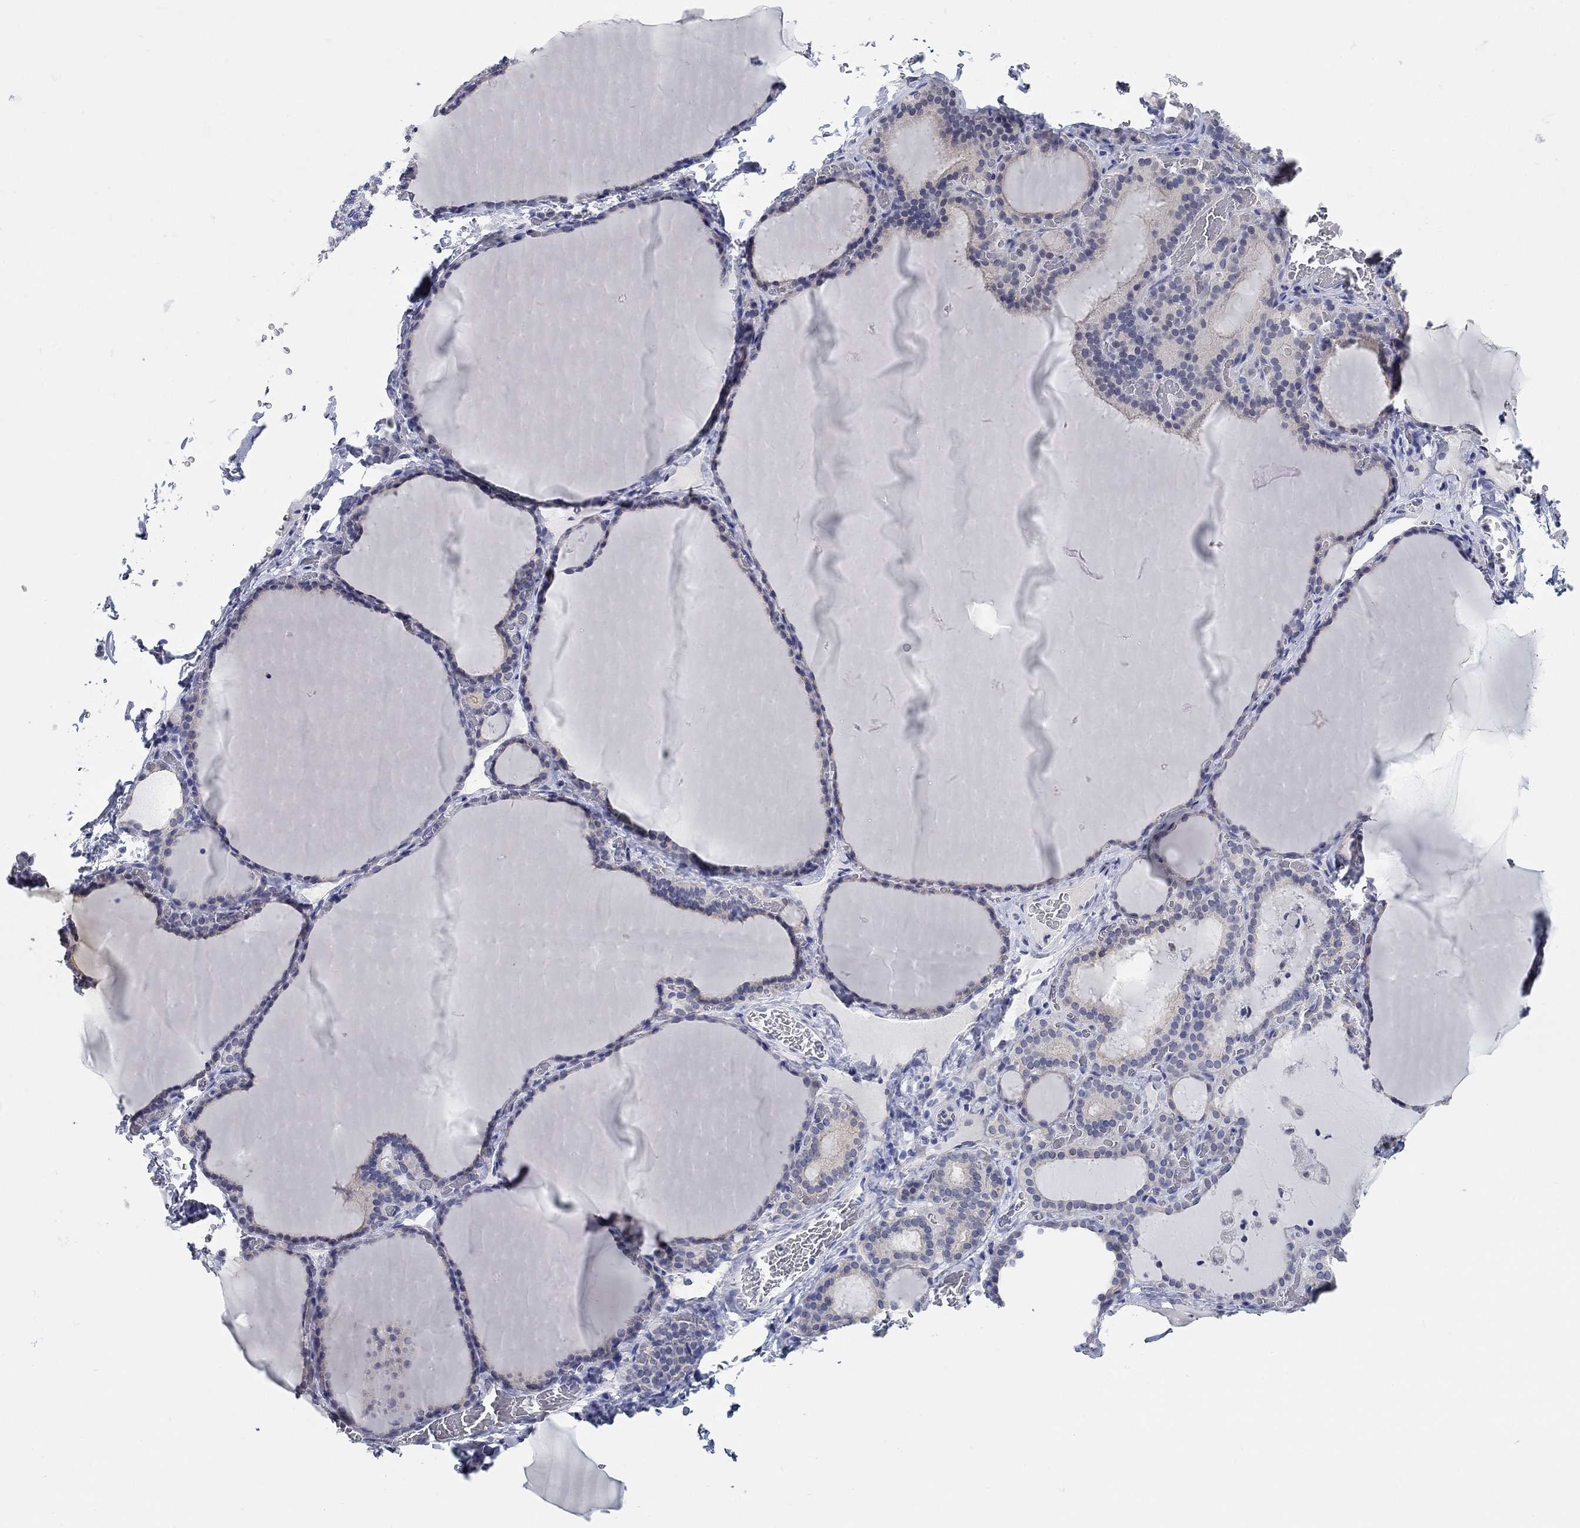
{"staining": {"intensity": "negative", "quantity": "none", "location": "none"}, "tissue": "thyroid gland", "cell_type": "Glandular cells", "image_type": "normal", "snomed": [{"axis": "morphology", "description": "Normal tissue, NOS"}, {"axis": "morphology", "description": "Hyperplasia, NOS"}, {"axis": "topography", "description": "Thyroid gland"}], "caption": "IHC micrograph of benign thyroid gland: human thyroid gland stained with DAB demonstrates no significant protein positivity in glandular cells. (Stains: DAB (3,3'-diaminobenzidine) IHC with hematoxylin counter stain, Microscopy: brightfield microscopy at high magnification).", "gene": "WASF3", "patient": {"sex": "female", "age": 27}}